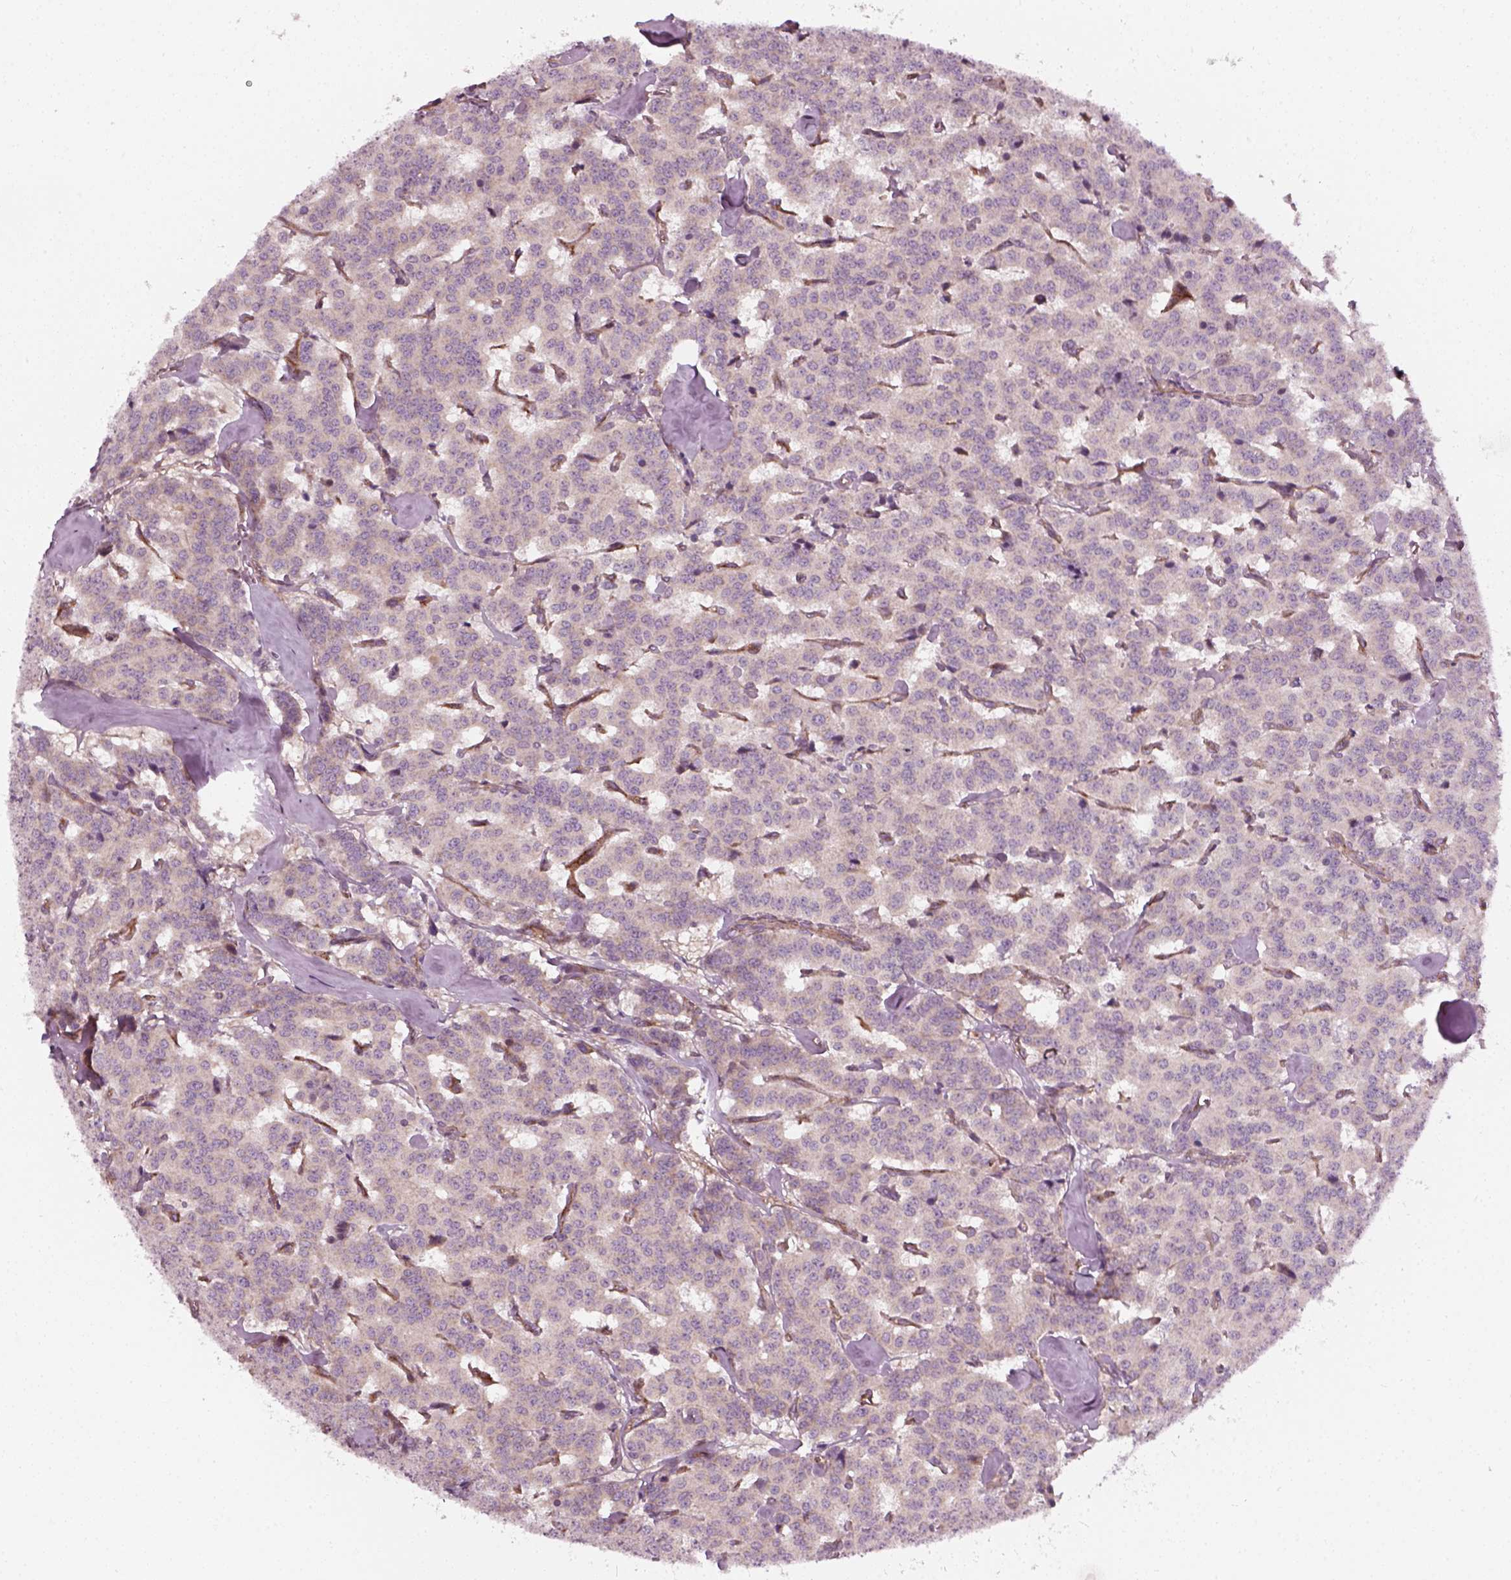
{"staining": {"intensity": "negative", "quantity": "none", "location": "none"}, "tissue": "carcinoid", "cell_type": "Tumor cells", "image_type": "cancer", "snomed": [{"axis": "morphology", "description": "Carcinoid, malignant, NOS"}, {"axis": "topography", "description": "Lung"}], "caption": "High power microscopy histopathology image of an IHC histopathology image of carcinoid (malignant), revealing no significant staining in tumor cells. The staining is performed using DAB brown chromogen with nuclei counter-stained in using hematoxylin.", "gene": "DNASE1L1", "patient": {"sex": "female", "age": 46}}